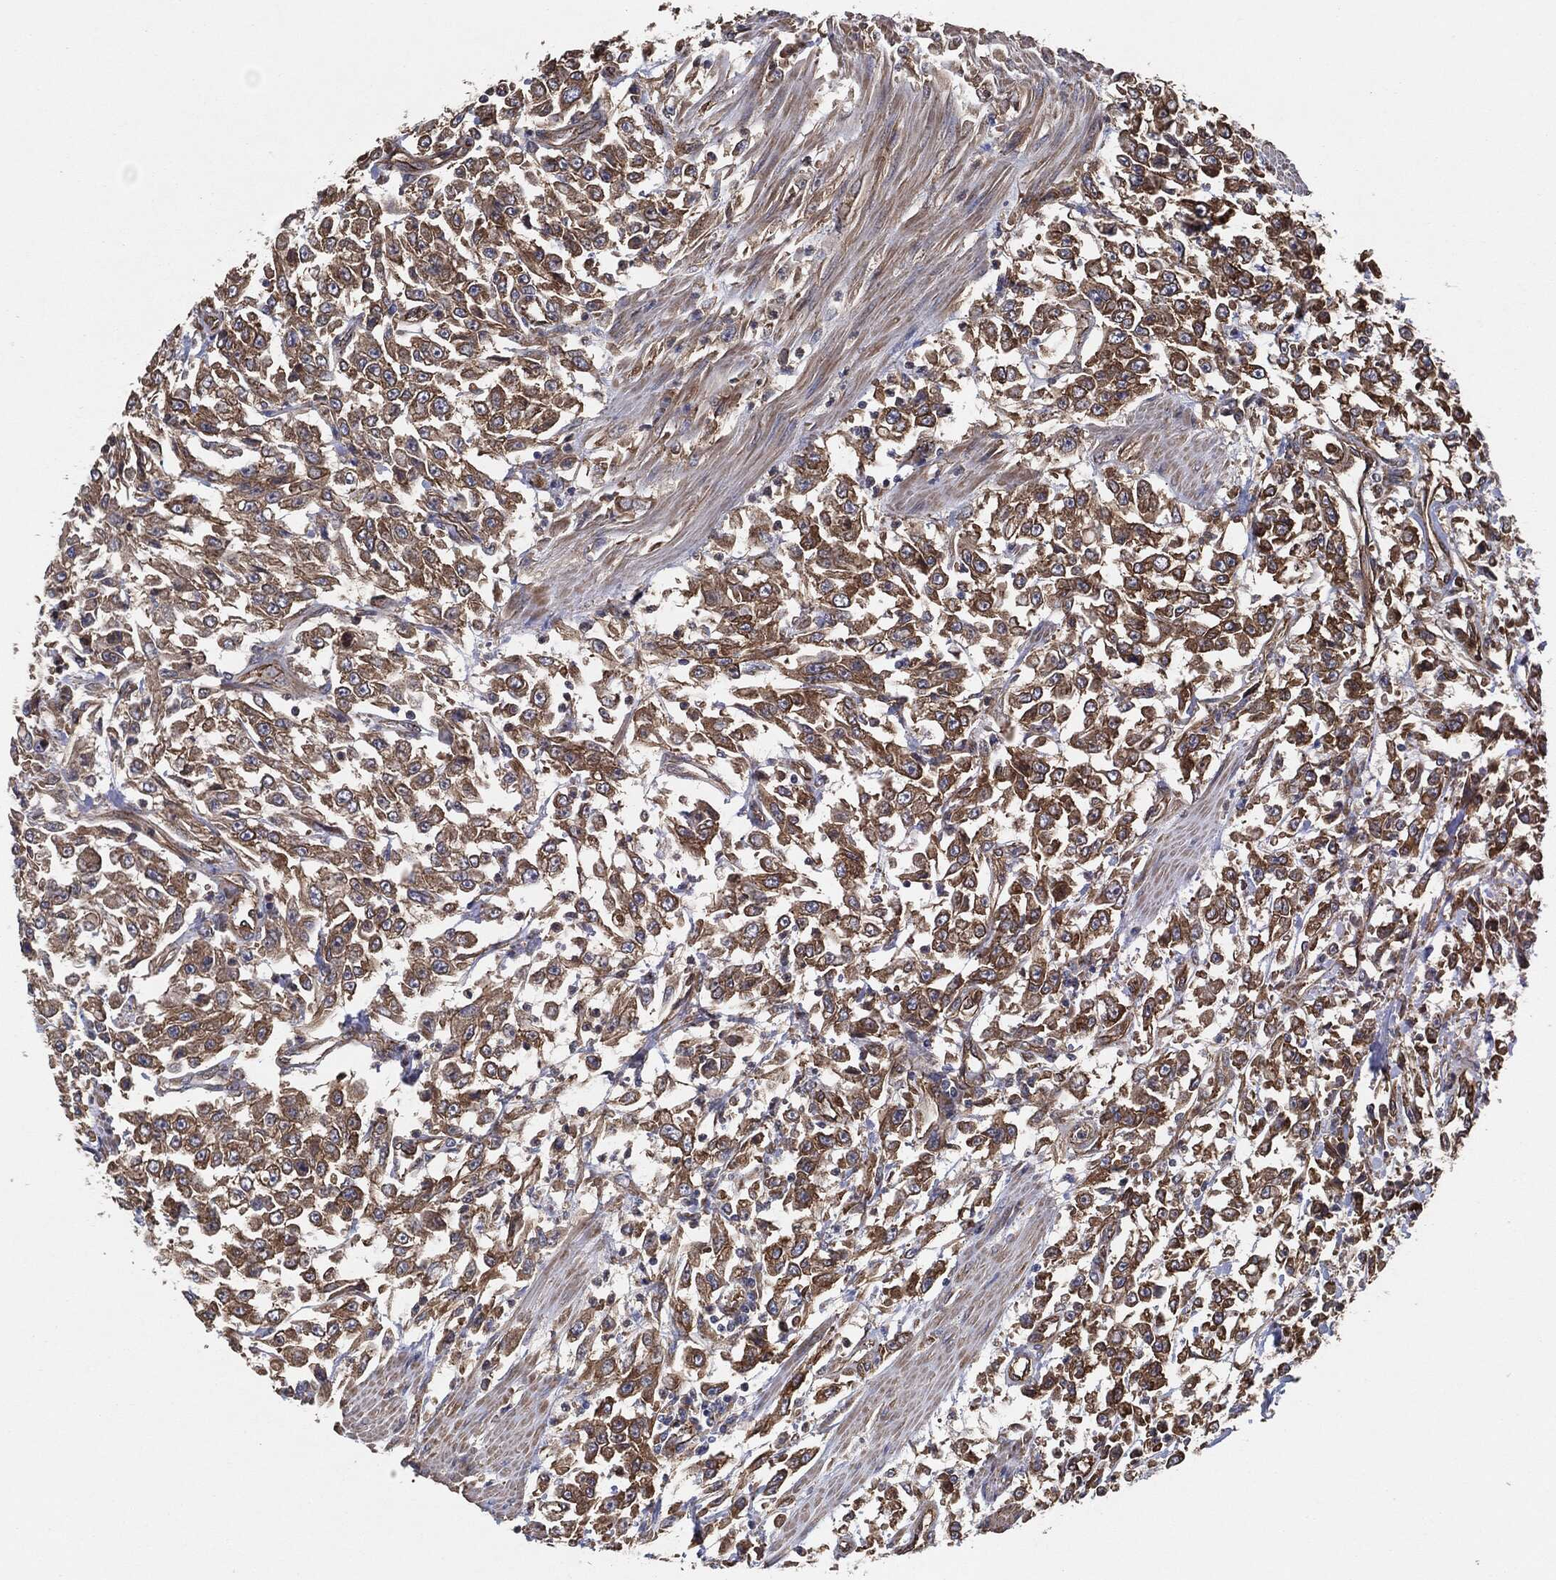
{"staining": {"intensity": "strong", "quantity": "25%-75%", "location": "cytoplasmic/membranous"}, "tissue": "urothelial cancer", "cell_type": "Tumor cells", "image_type": "cancer", "snomed": [{"axis": "morphology", "description": "Urothelial carcinoma, High grade"}, {"axis": "topography", "description": "Urinary bladder"}], "caption": "Urothelial cancer stained for a protein reveals strong cytoplasmic/membranous positivity in tumor cells. The protein is shown in brown color, while the nuclei are stained blue.", "gene": "CTNNA1", "patient": {"sex": "male", "age": 46}}